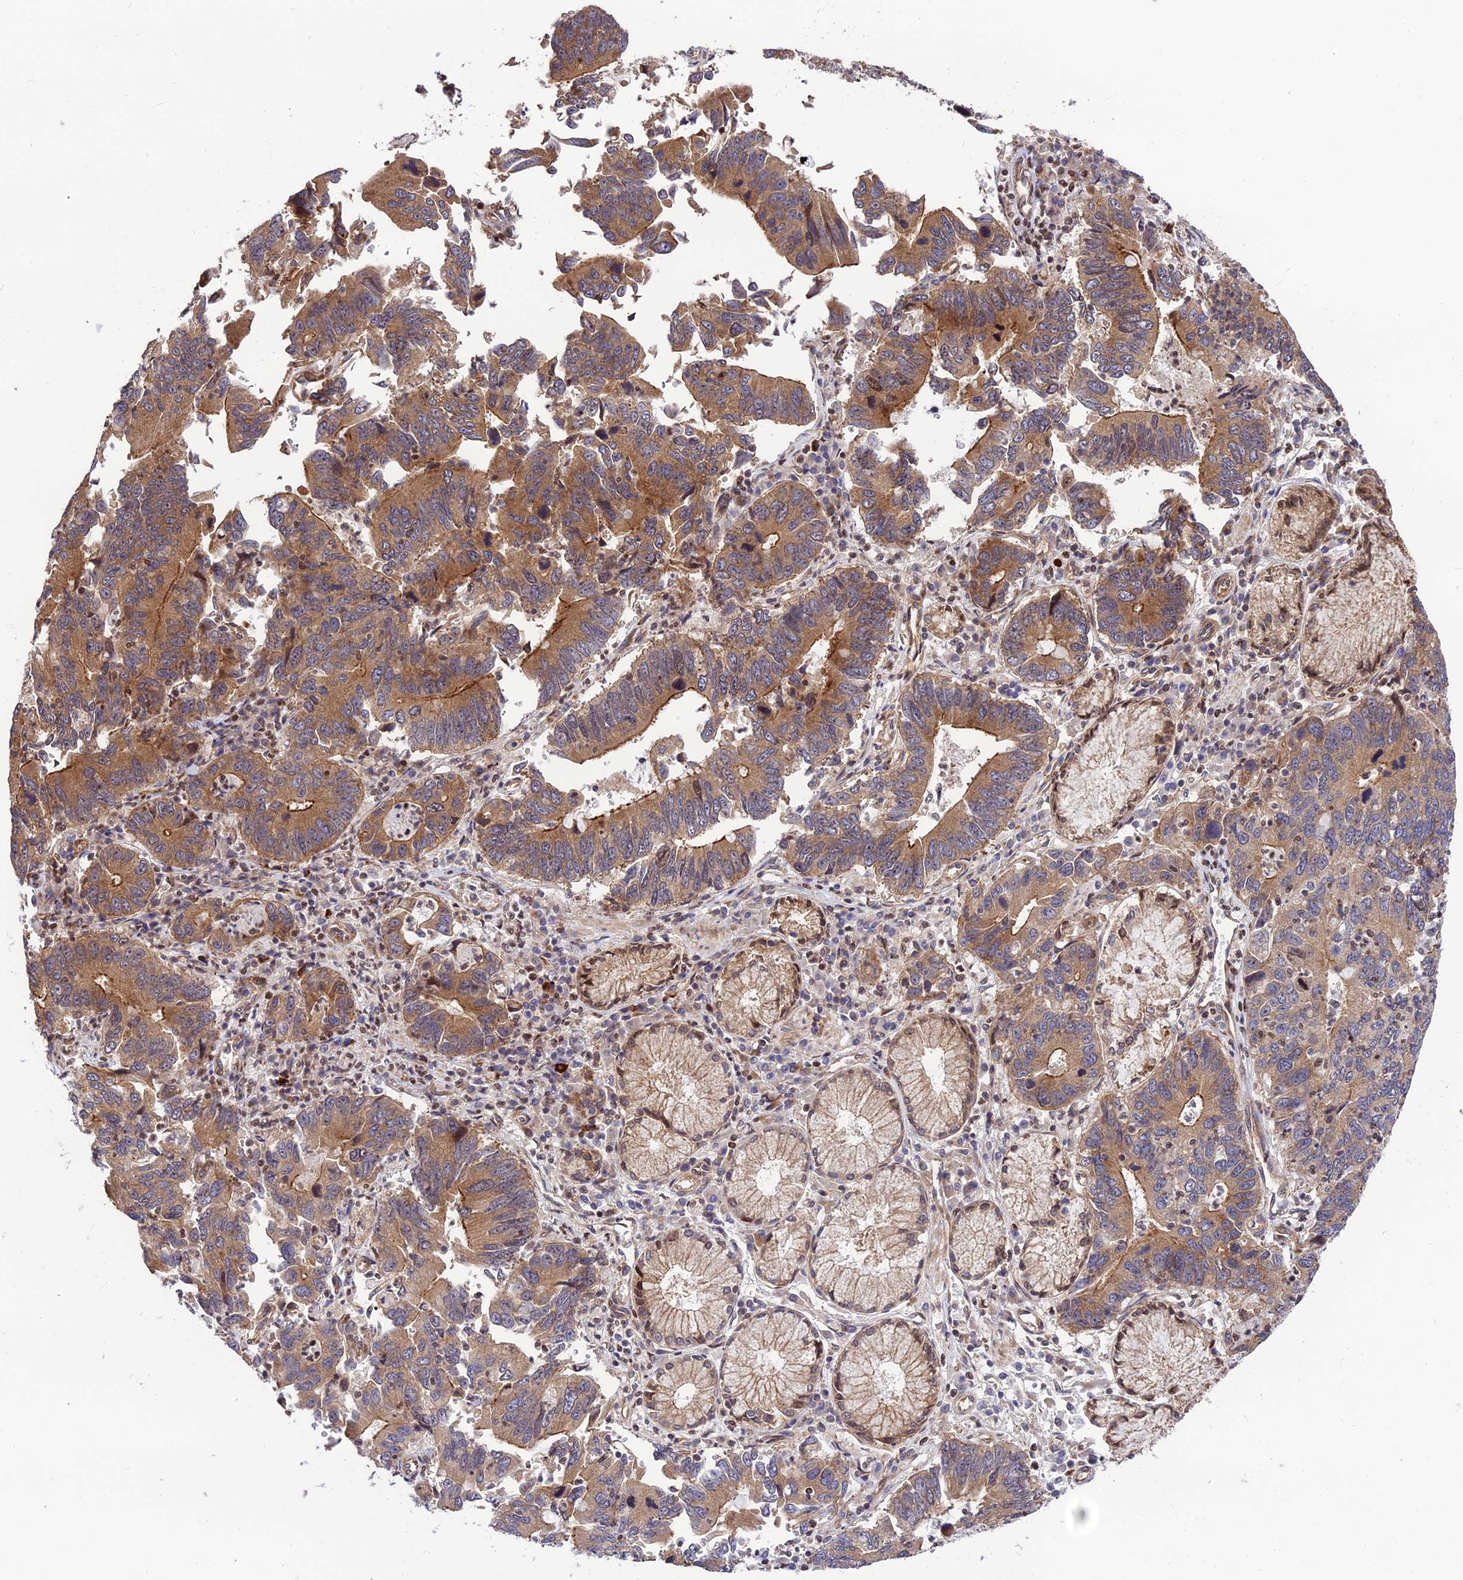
{"staining": {"intensity": "moderate", "quantity": ">75%", "location": "cytoplasmic/membranous"}, "tissue": "stomach cancer", "cell_type": "Tumor cells", "image_type": "cancer", "snomed": [{"axis": "morphology", "description": "Adenocarcinoma, NOS"}, {"axis": "topography", "description": "Stomach"}], "caption": "Stomach cancer (adenocarcinoma) stained for a protein reveals moderate cytoplasmic/membranous positivity in tumor cells.", "gene": "SMG6", "patient": {"sex": "male", "age": 59}}